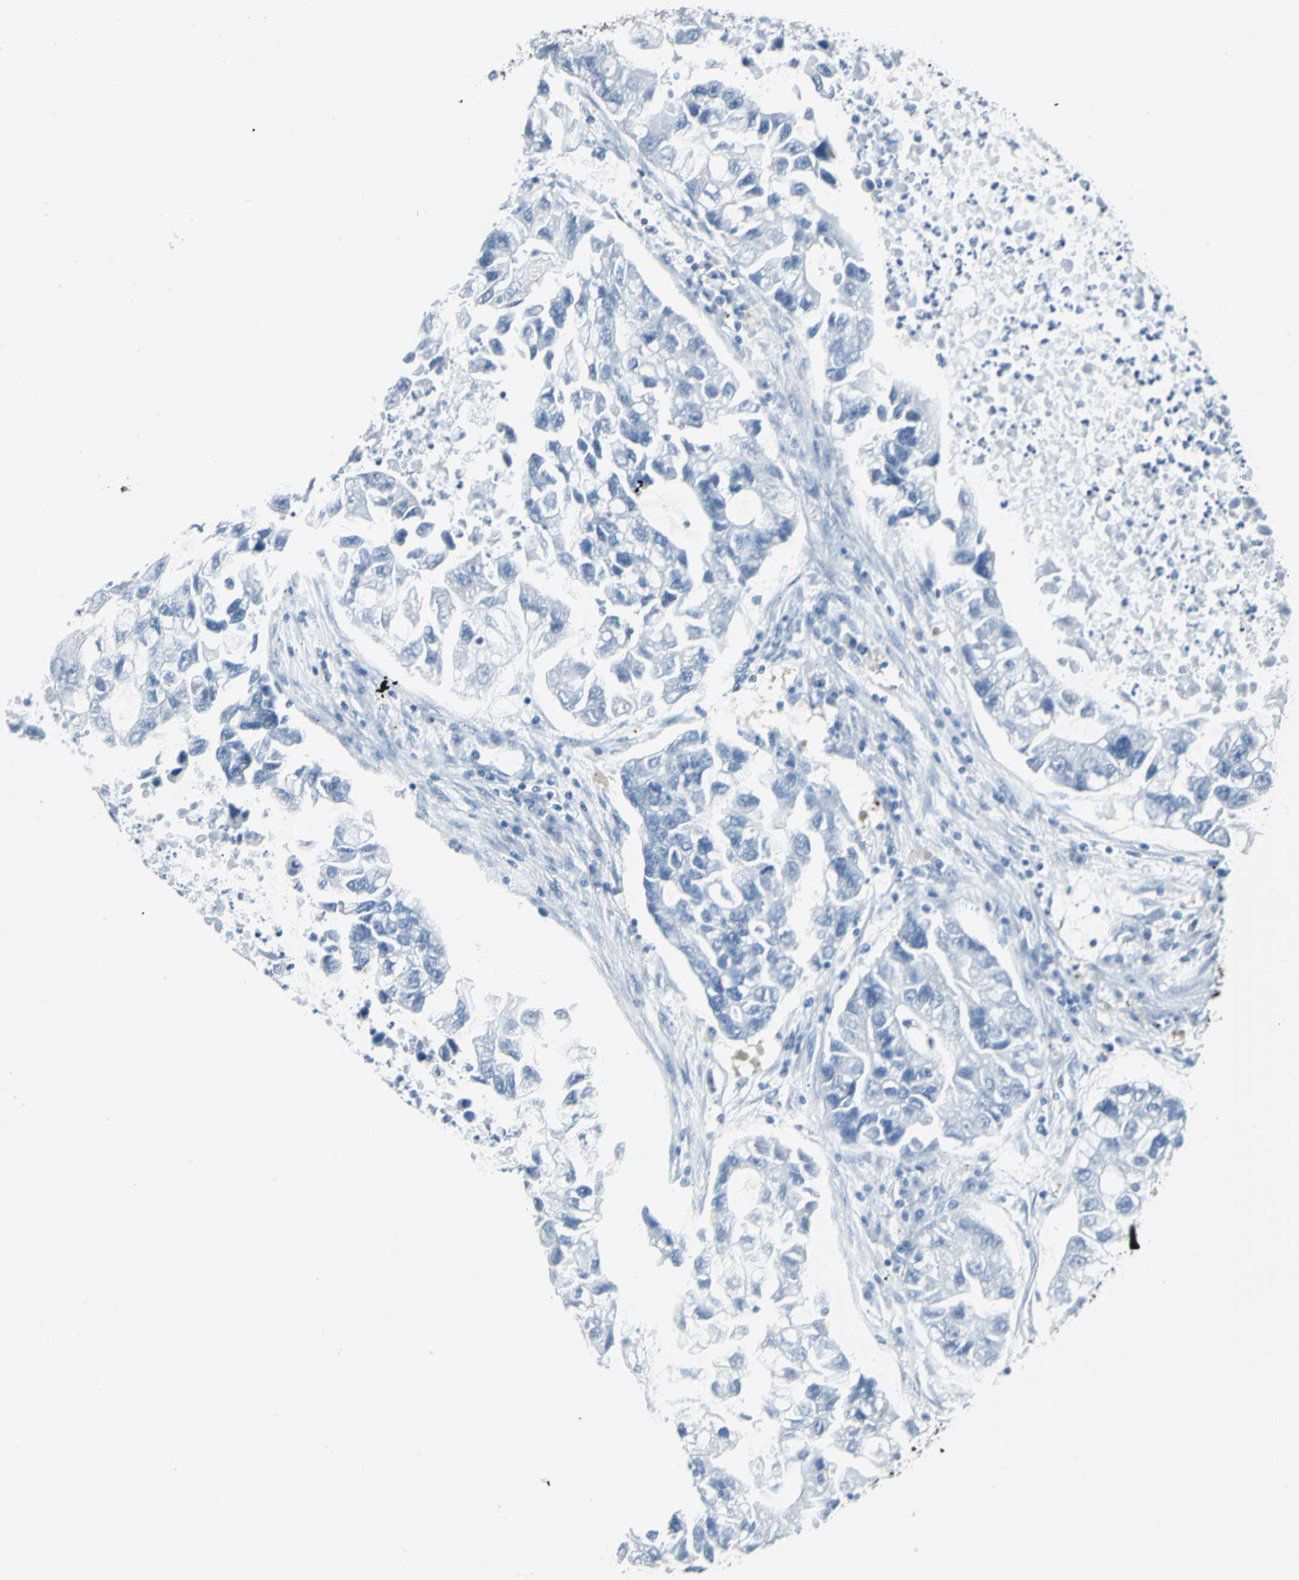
{"staining": {"intensity": "negative", "quantity": "none", "location": "none"}, "tissue": "lung cancer", "cell_type": "Tumor cells", "image_type": "cancer", "snomed": [{"axis": "morphology", "description": "Adenocarcinoma, NOS"}, {"axis": "topography", "description": "Lung"}], "caption": "The histopathology image demonstrates no significant expression in tumor cells of lung cancer (adenocarcinoma).", "gene": "CYB5A", "patient": {"sex": "female", "age": 51}}